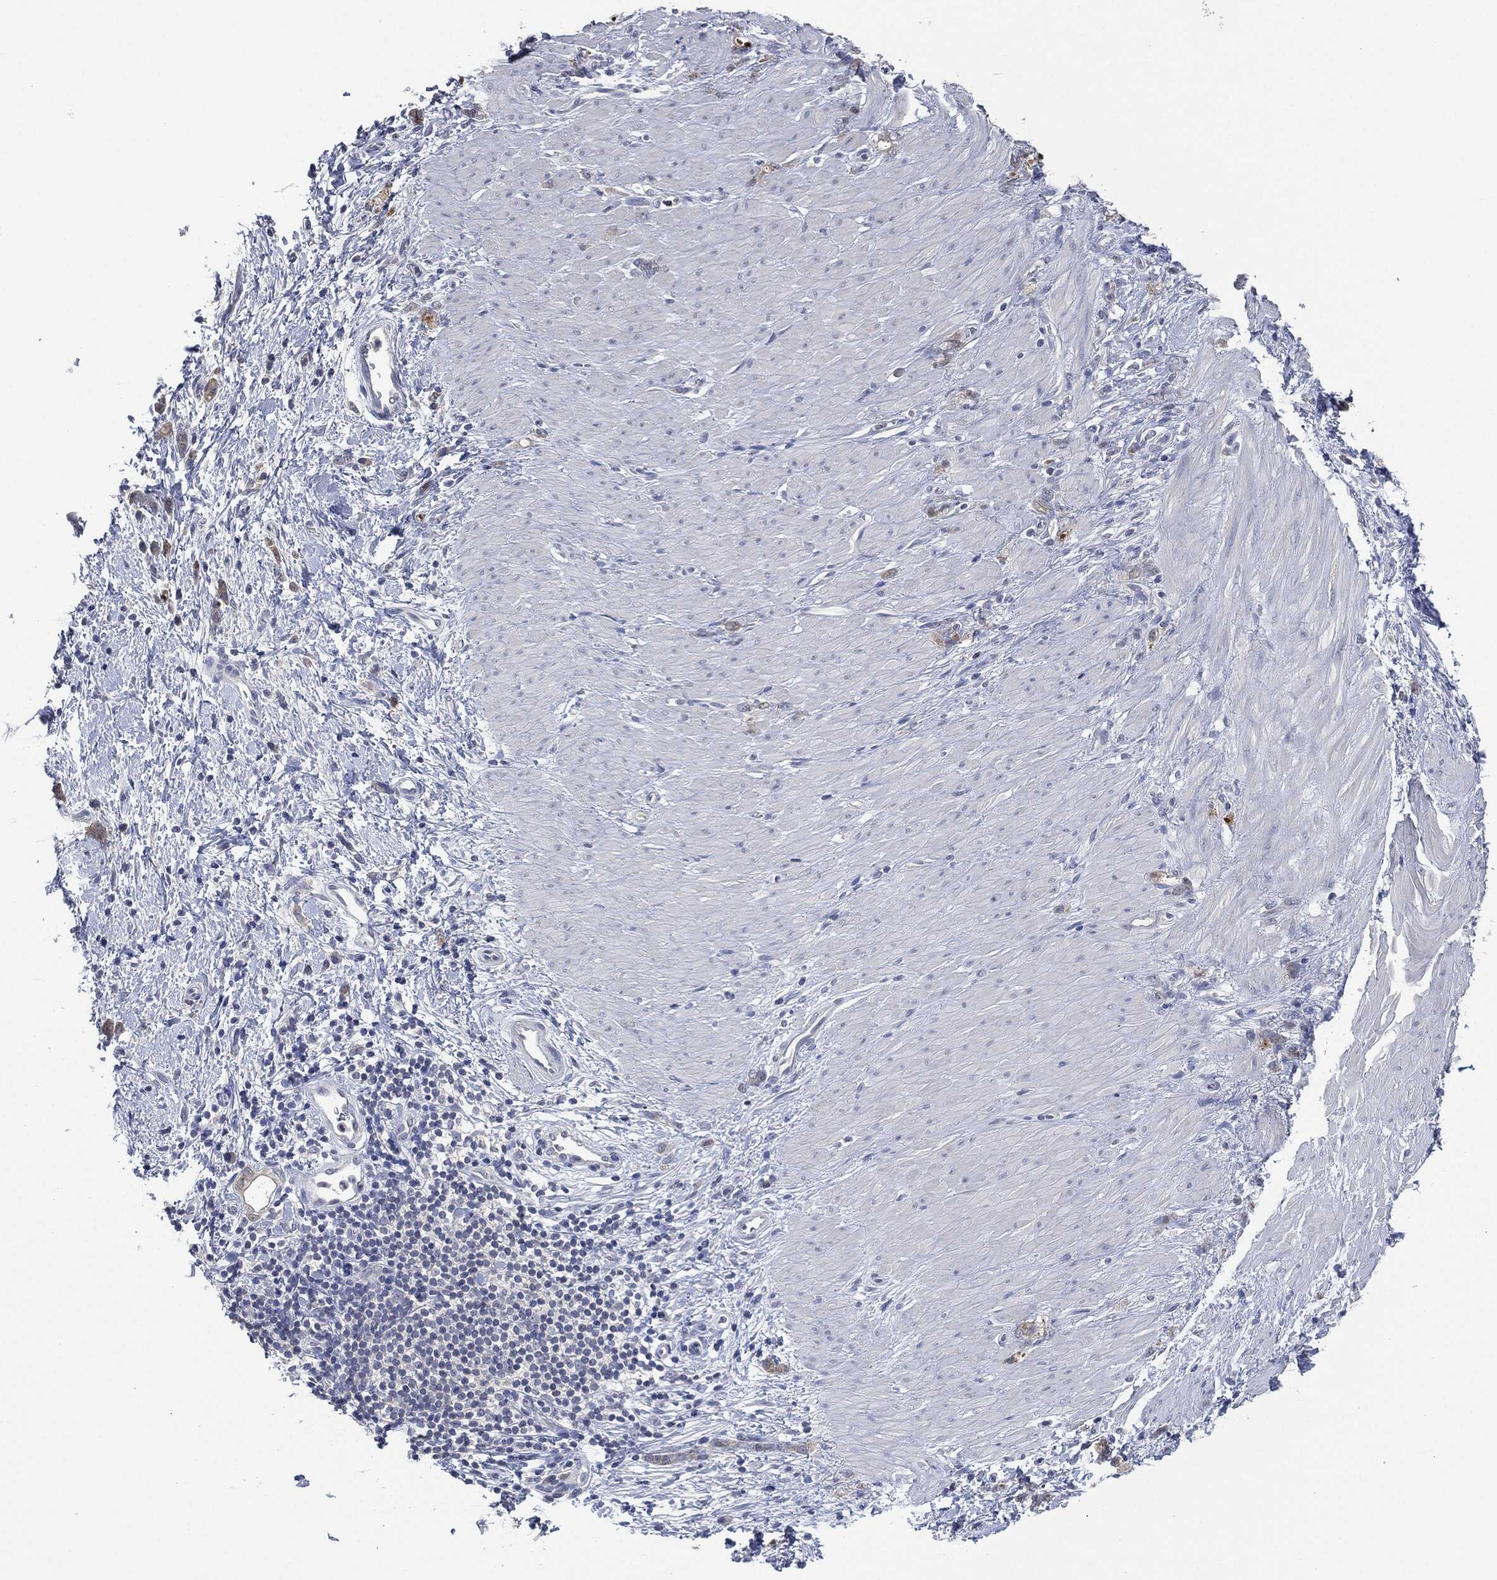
{"staining": {"intensity": "moderate", "quantity": "<25%", "location": "cytoplasmic/membranous"}, "tissue": "stomach cancer", "cell_type": "Tumor cells", "image_type": "cancer", "snomed": [{"axis": "morphology", "description": "Normal tissue, NOS"}, {"axis": "morphology", "description": "Adenocarcinoma, NOS"}, {"axis": "topography", "description": "Stomach"}], "caption": "Immunohistochemical staining of stomach cancer (adenocarcinoma) exhibits low levels of moderate cytoplasmic/membranous protein positivity in approximately <25% of tumor cells. (Stains: DAB (3,3'-diaminobenzidine) in brown, nuclei in blue, Microscopy: brightfield microscopy at high magnification).", "gene": "IL1RN", "patient": {"sex": "male", "age": 67}}